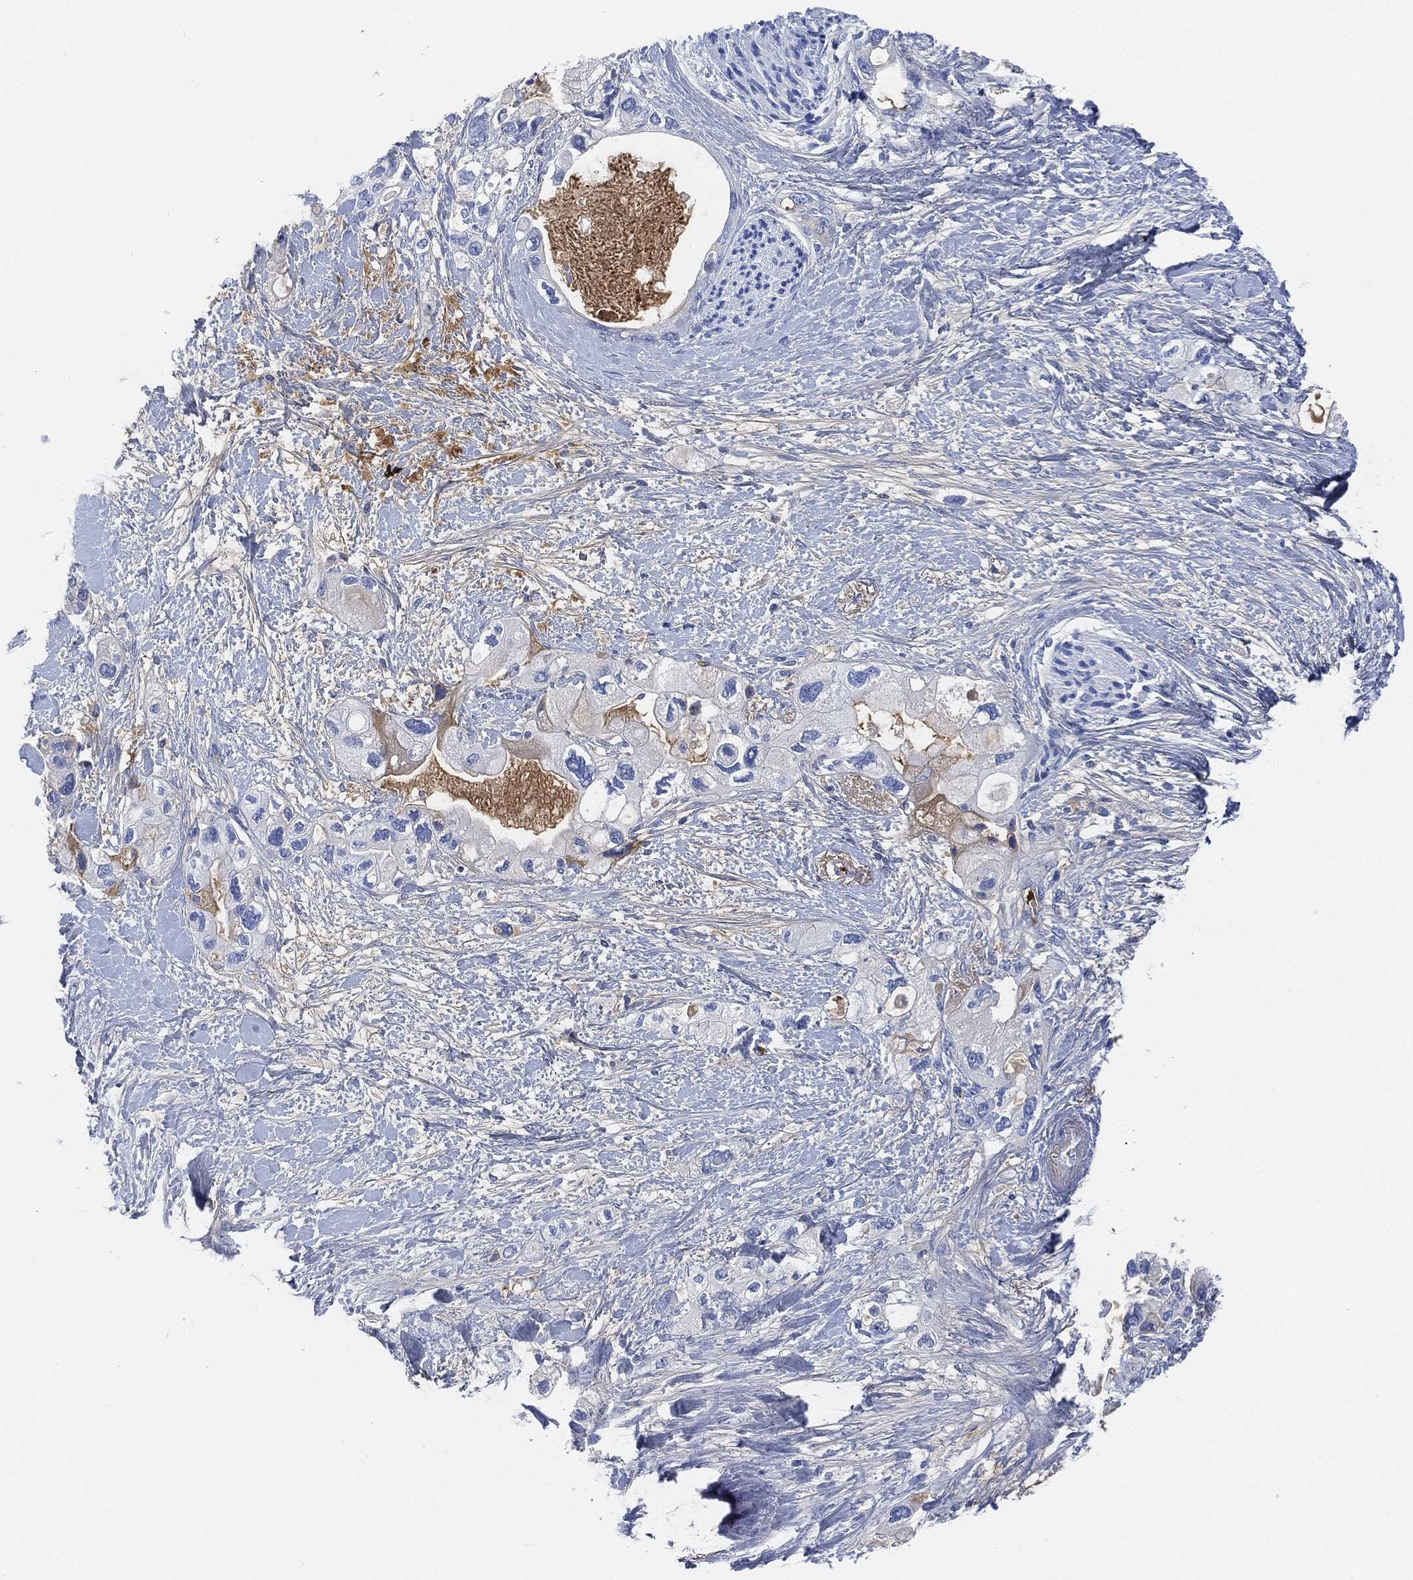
{"staining": {"intensity": "negative", "quantity": "none", "location": "none"}, "tissue": "pancreatic cancer", "cell_type": "Tumor cells", "image_type": "cancer", "snomed": [{"axis": "morphology", "description": "Adenocarcinoma, NOS"}, {"axis": "topography", "description": "Pancreas"}], "caption": "Adenocarcinoma (pancreatic) was stained to show a protein in brown. There is no significant staining in tumor cells.", "gene": "IGLV6-57", "patient": {"sex": "female", "age": 56}}